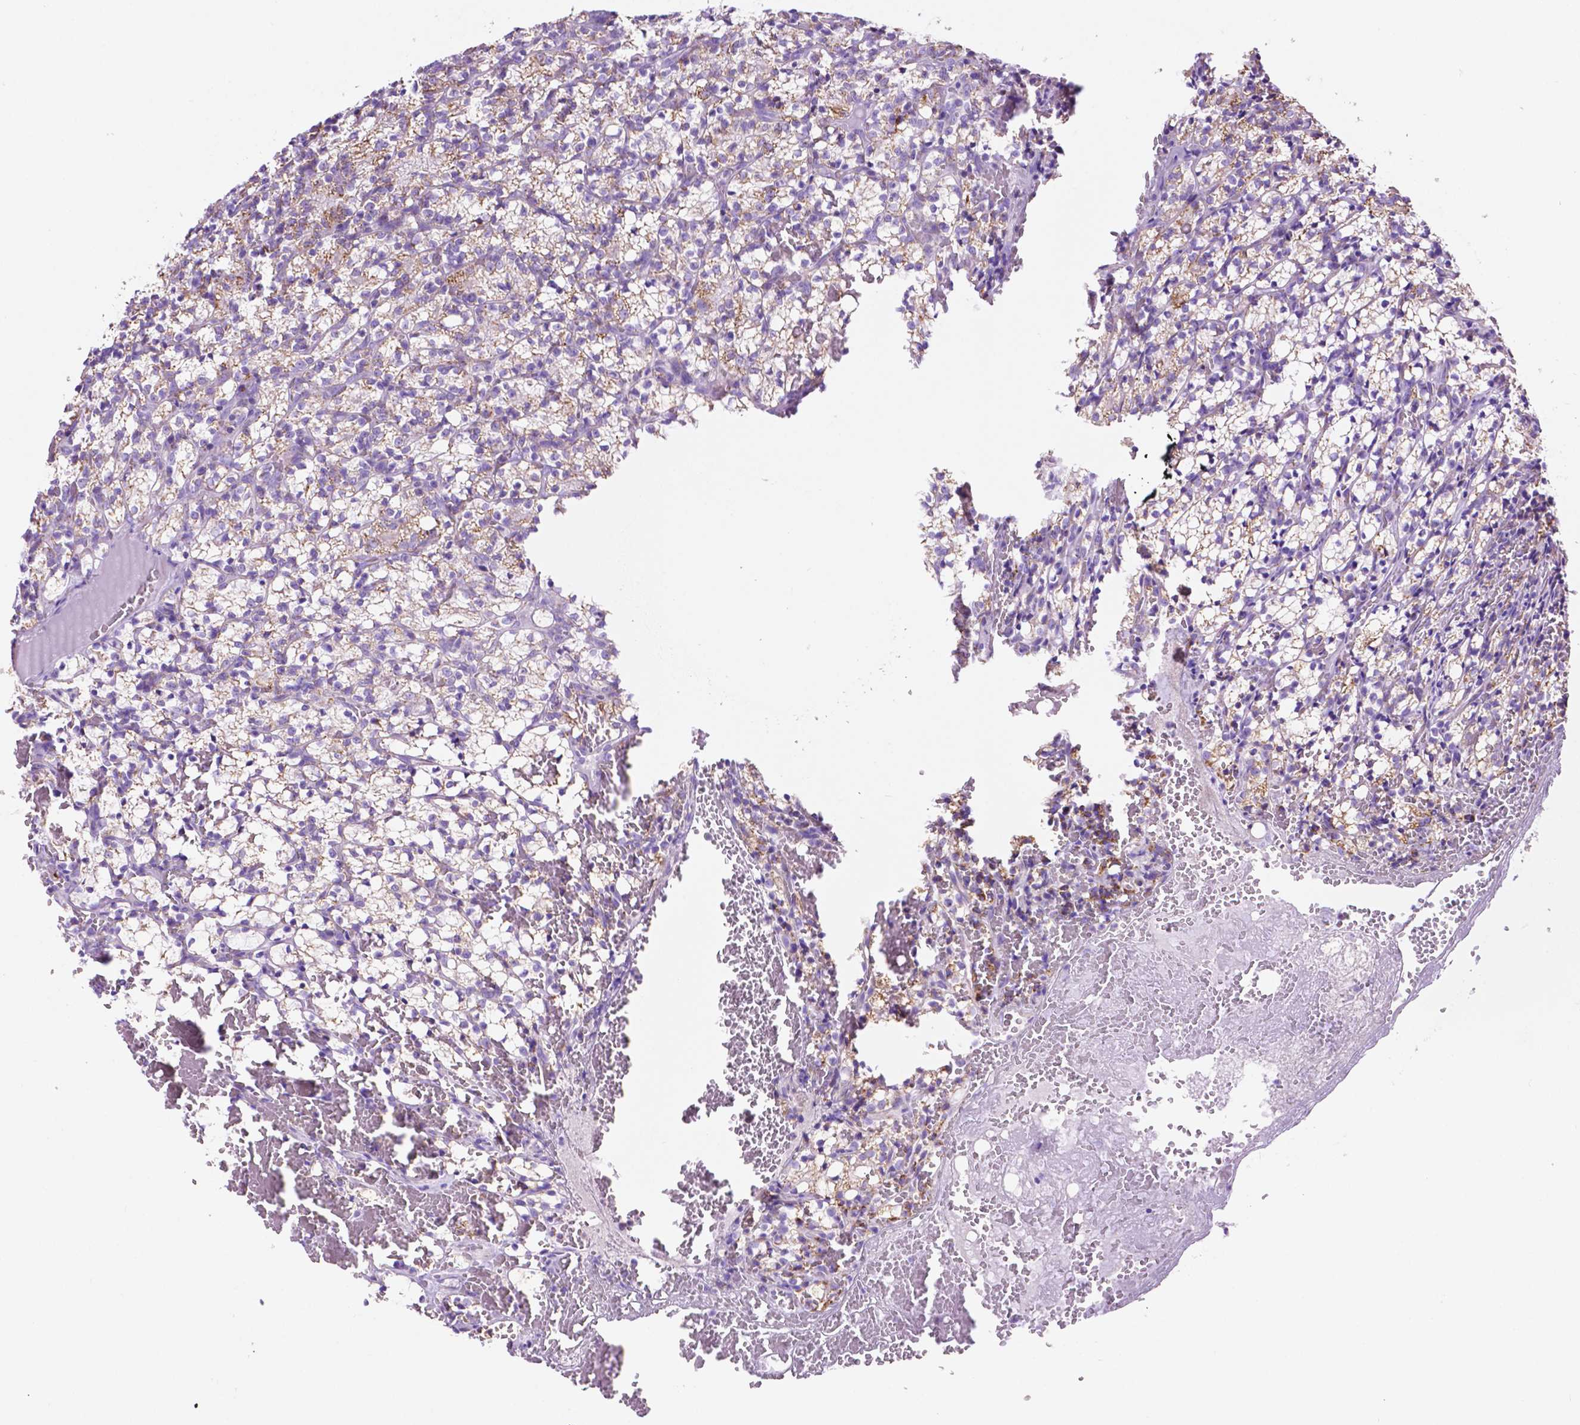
{"staining": {"intensity": "weak", "quantity": "25%-75%", "location": "cytoplasmic/membranous"}, "tissue": "renal cancer", "cell_type": "Tumor cells", "image_type": "cancer", "snomed": [{"axis": "morphology", "description": "Adenocarcinoma, NOS"}, {"axis": "topography", "description": "Kidney"}], "caption": "Approximately 25%-75% of tumor cells in renal adenocarcinoma exhibit weak cytoplasmic/membranous protein staining as visualized by brown immunohistochemical staining.", "gene": "GDPD5", "patient": {"sex": "female", "age": 69}}